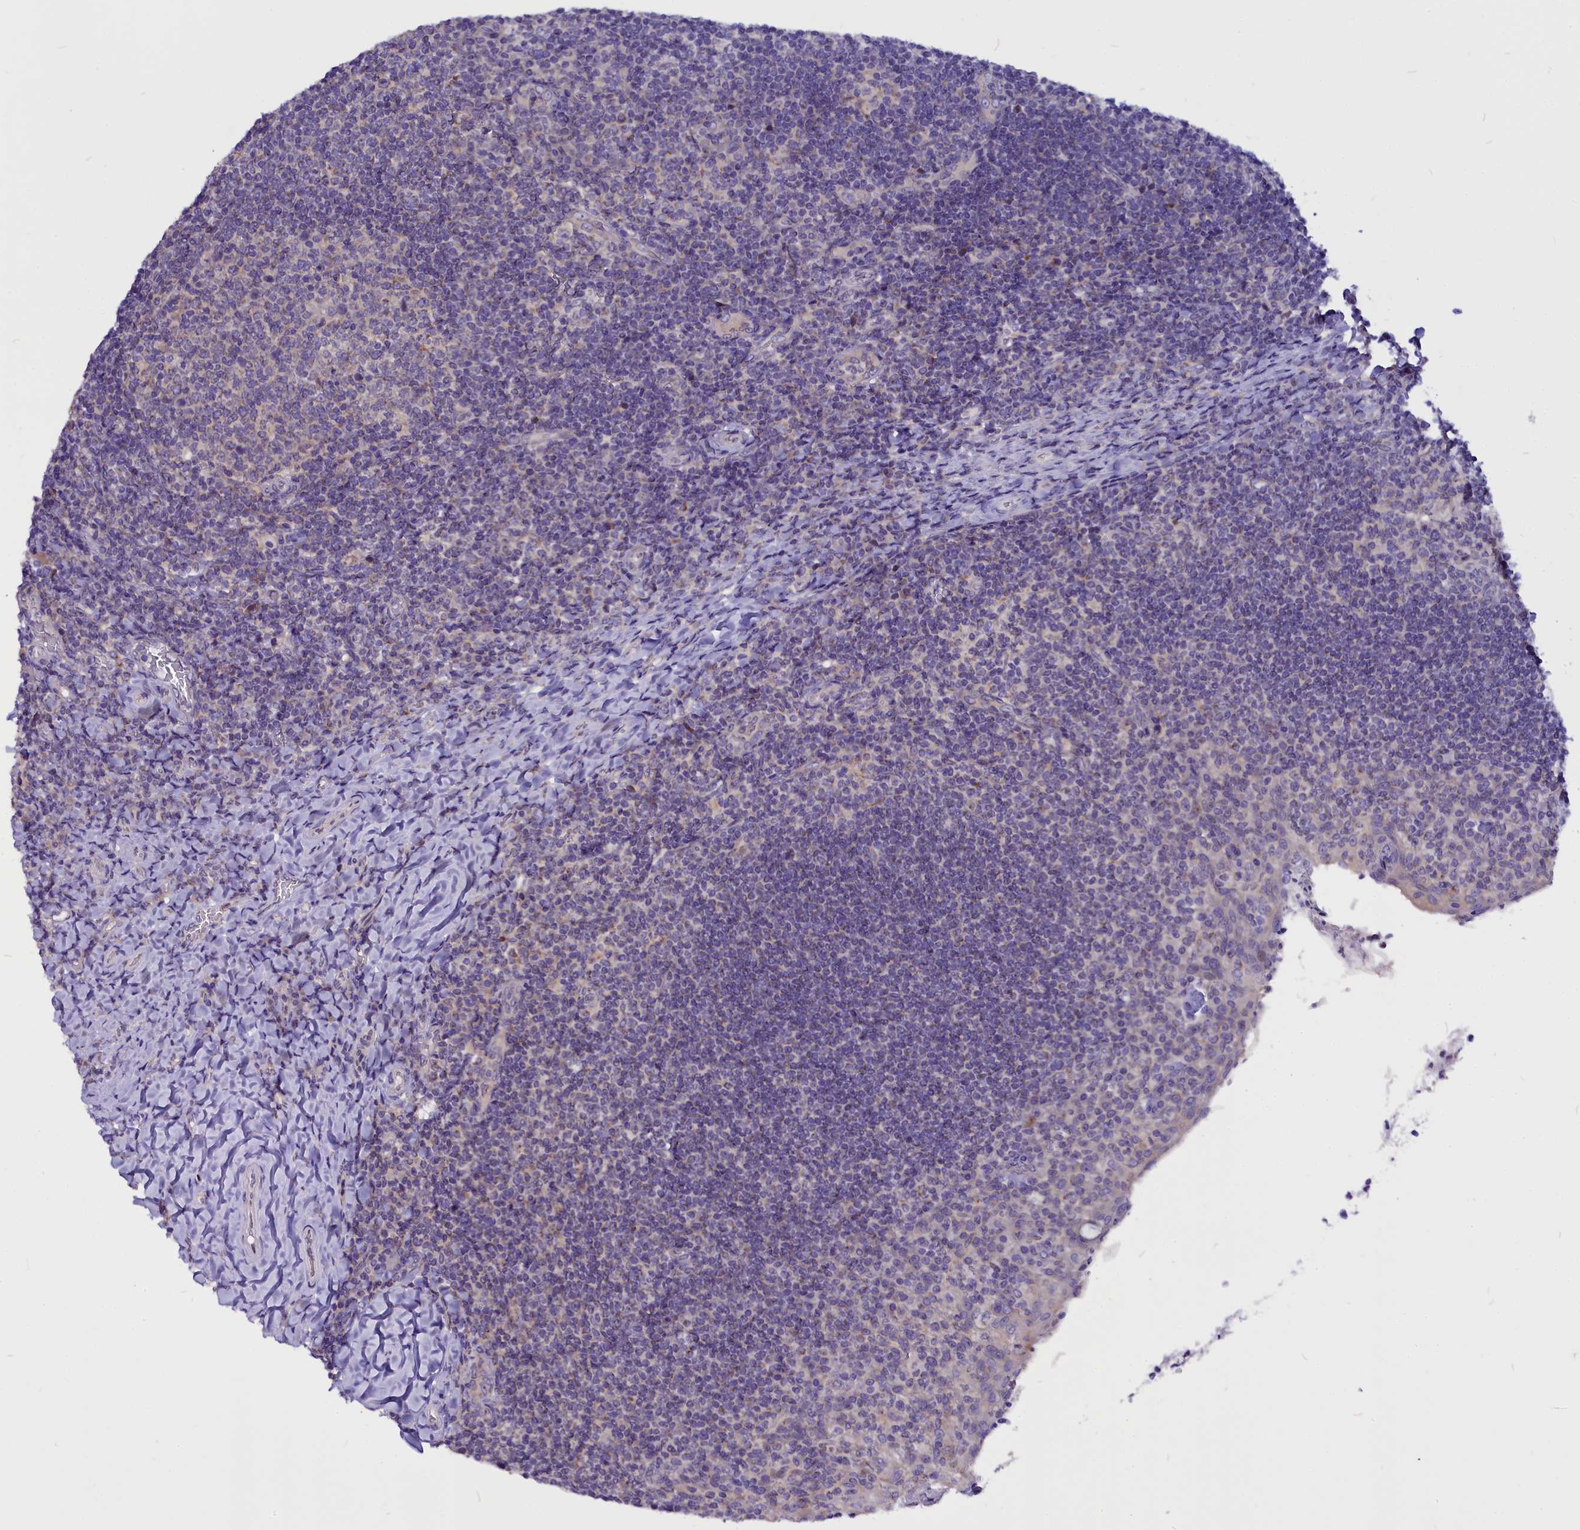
{"staining": {"intensity": "negative", "quantity": "none", "location": "none"}, "tissue": "tonsil", "cell_type": "Germinal center cells", "image_type": "normal", "snomed": [{"axis": "morphology", "description": "Normal tissue, NOS"}, {"axis": "topography", "description": "Tonsil"}], "caption": "The IHC histopathology image has no significant expression in germinal center cells of tonsil.", "gene": "CEP170", "patient": {"sex": "female", "age": 10}}